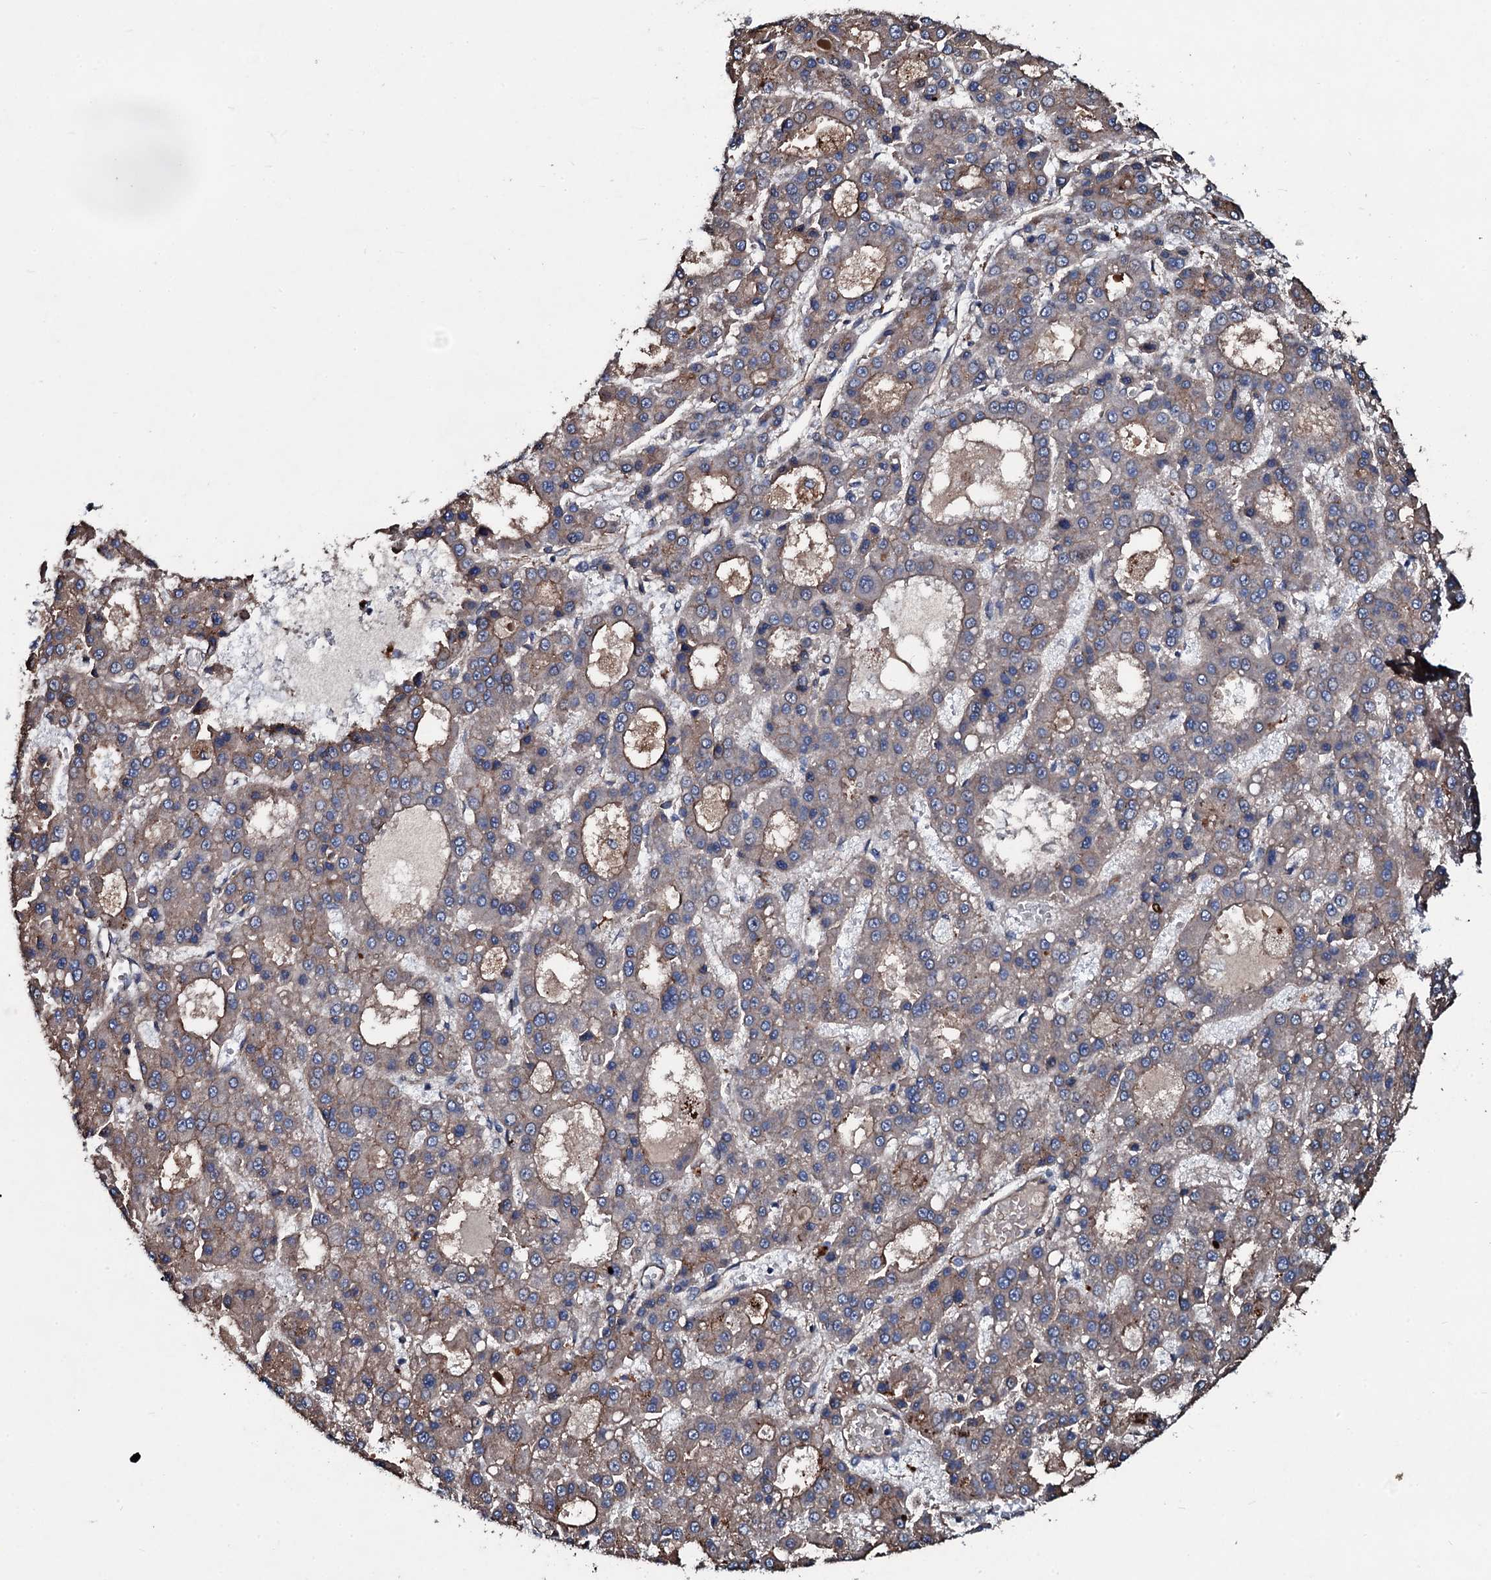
{"staining": {"intensity": "moderate", "quantity": "25%-75%", "location": "cytoplasmic/membranous"}, "tissue": "liver cancer", "cell_type": "Tumor cells", "image_type": "cancer", "snomed": [{"axis": "morphology", "description": "Carcinoma, Hepatocellular, NOS"}, {"axis": "topography", "description": "Liver"}], "caption": "About 25%-75% of tumor cells in liver cancer (hepatocellular carcinoma) reveal moderate cytoplasmic/membranous protein staining as visualized by brown immunohistochemical staining.", "gene": "DMAC2", "patient": {"sex": "male", "age": 70}}